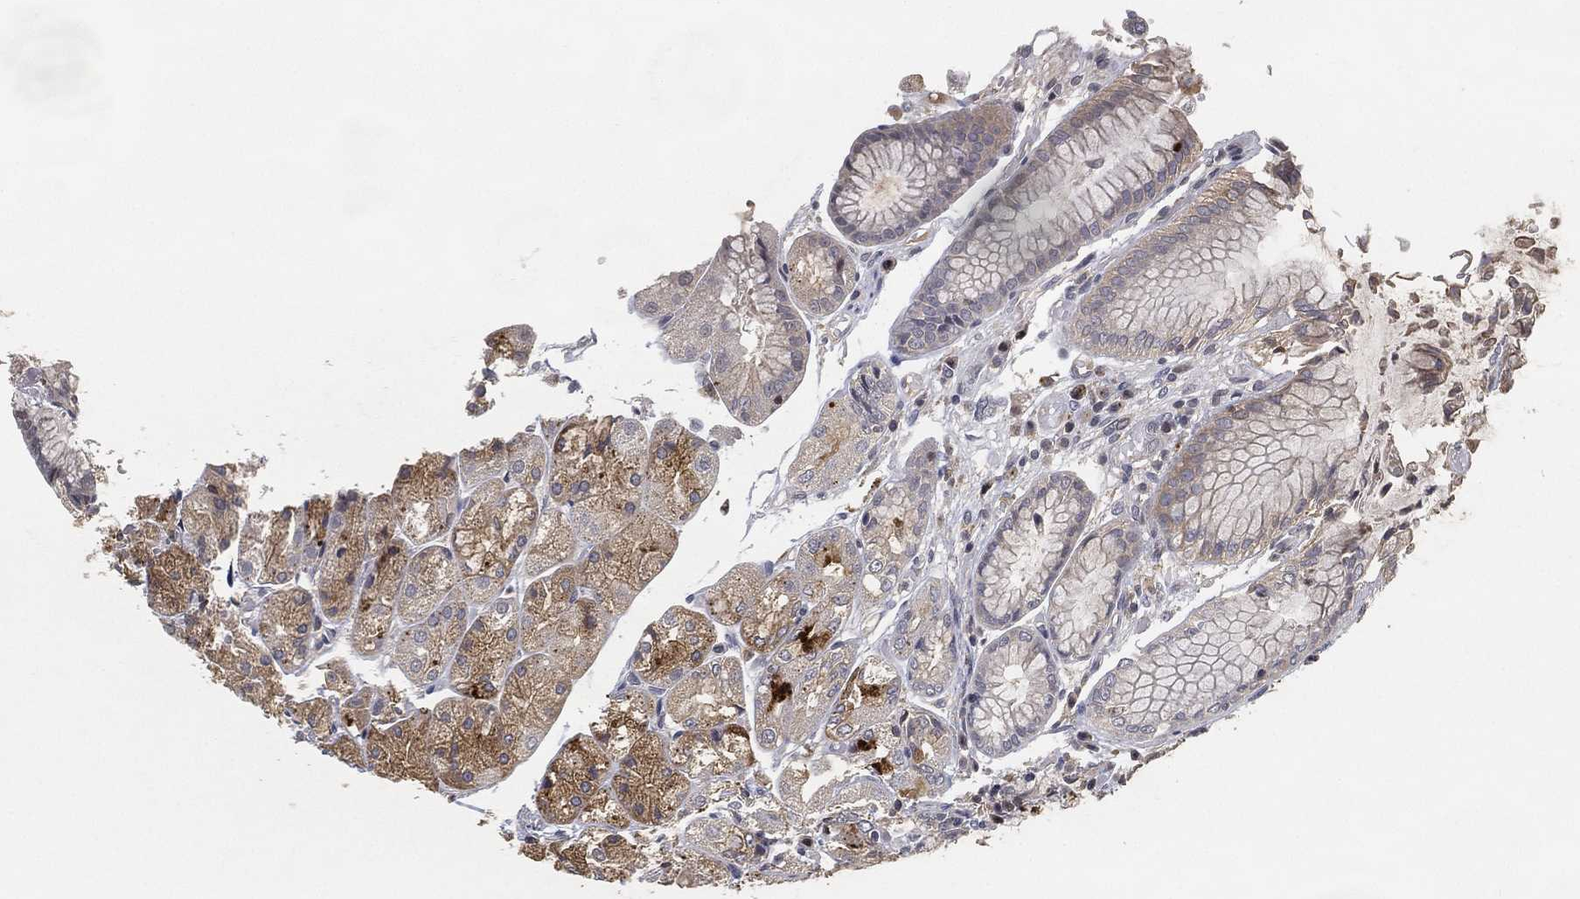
{"staining": {"intensity": "moderate", "quantity": "<25%", "location": "cytoplasmic/membranous"}, "tissue": "stomach", "cell_type": "Glandular cells", "image_type": "normal", "snomed": [{"axis": "morphology", "description": "Normal tissue, NOS"}, {"axis": "topography", "description": "Stomach, upper"}], "caption": "Protein expression analysis of benign stomach reveals moderate cytoplasmic/membranous expression in approximately <25% of glandular cells. The staining was performed using DAB, with brown indicating positive protein expression. Nuclei are stained blue with hematoxylin.", "gene": "CFAP251", "patient": {"sex": "male", "age": 72}}